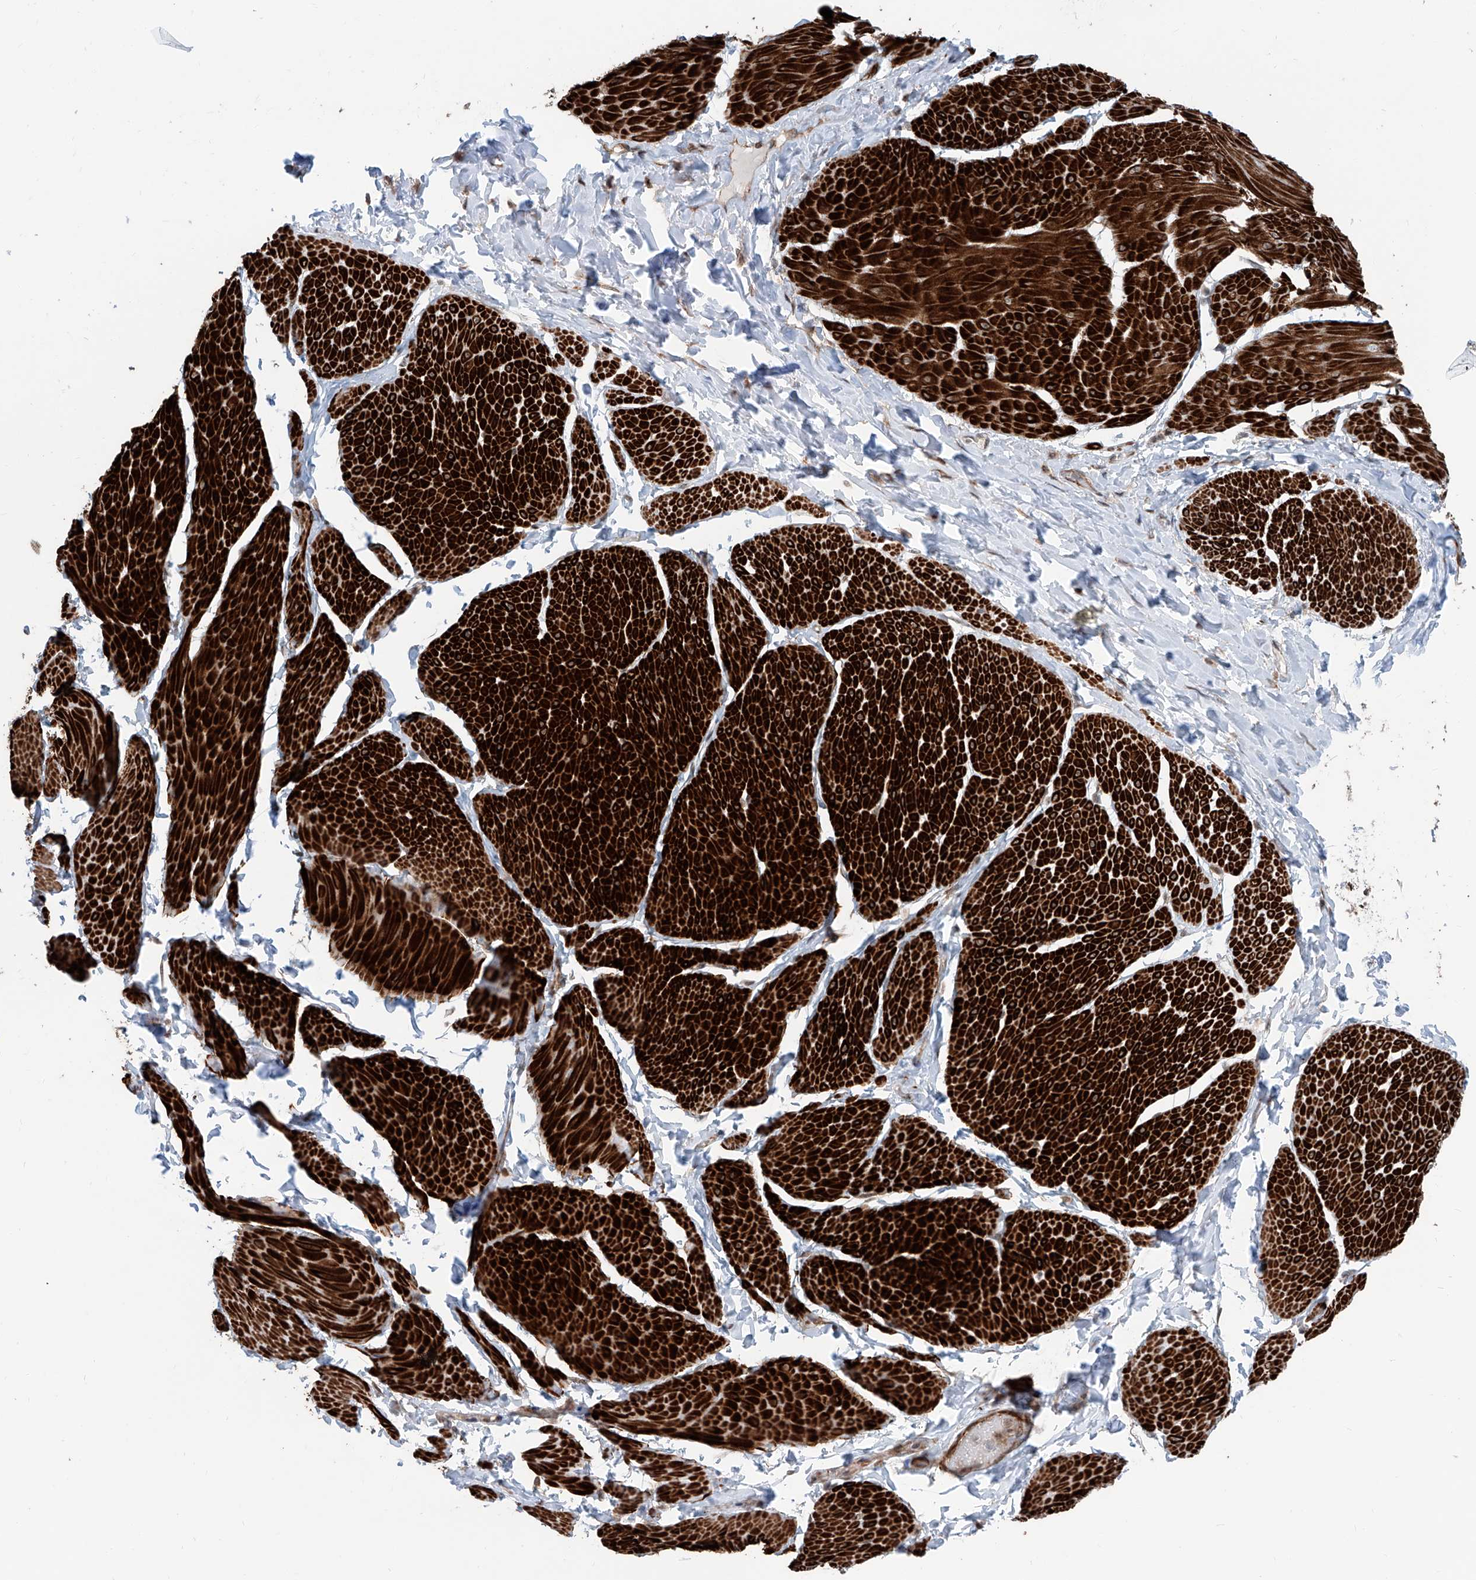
{"staining": {"intensity": "strong", "quantity": ">75%", "location": "cytoplasmic/membranous"}, "tissue": "smooth muscle", "cell_type": "Smooth muscle cells", "image_type": "normal", "snomed": [{"axis": "morphology", "description": "Urothelial carcinoma, High grade"}, {"axis": "topography", "description": "Urinary bladder"}], "caption": "This image reveals immunohistochemistry (IHC) staining of benign smooth muscle, with high strong cytoplasmic/membranous positivity in about >75% of smooth muscle cells.", "gene": "SDE2", "patient": {"sex": "male", "age": 46}}